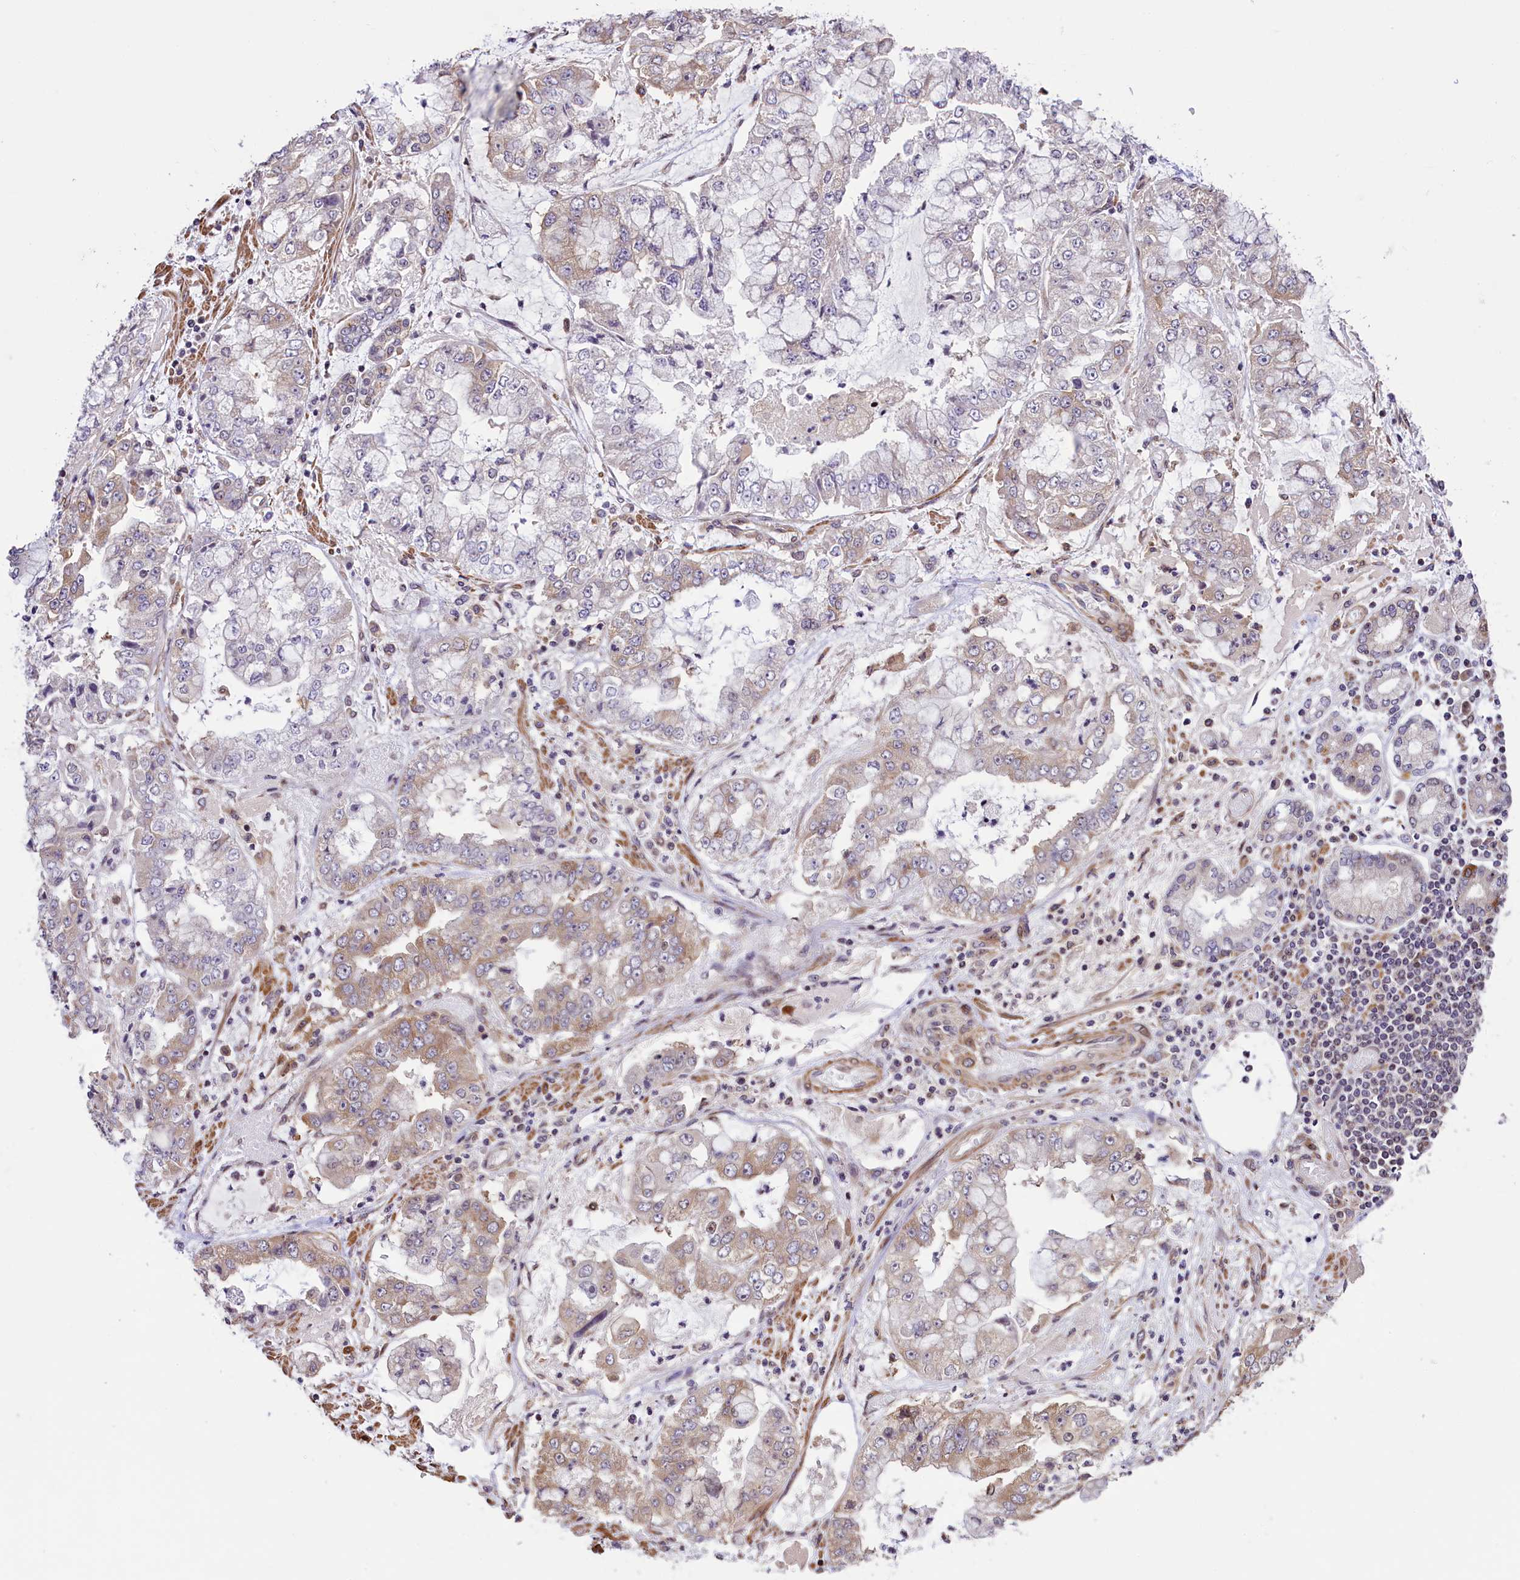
{"staining": {"intensity": "weak", "quantity": "<25%", "location": "cytoplasmic/membranous"}, "tissue": "stomach cancer", "cell_type": "Tumor cells", "image_type": "cancer", "snomed": [{"axis": "morphology", "description": "Adenocarcinoma, NOS"}, {"axis": "topography", "description": "Stomach"}], "caption": "The micrograph exhibits no significant staining in tumor cells of stomach cancer.", "gene": "RBBP8", "patient": {"sex": "male", "age": 76}}